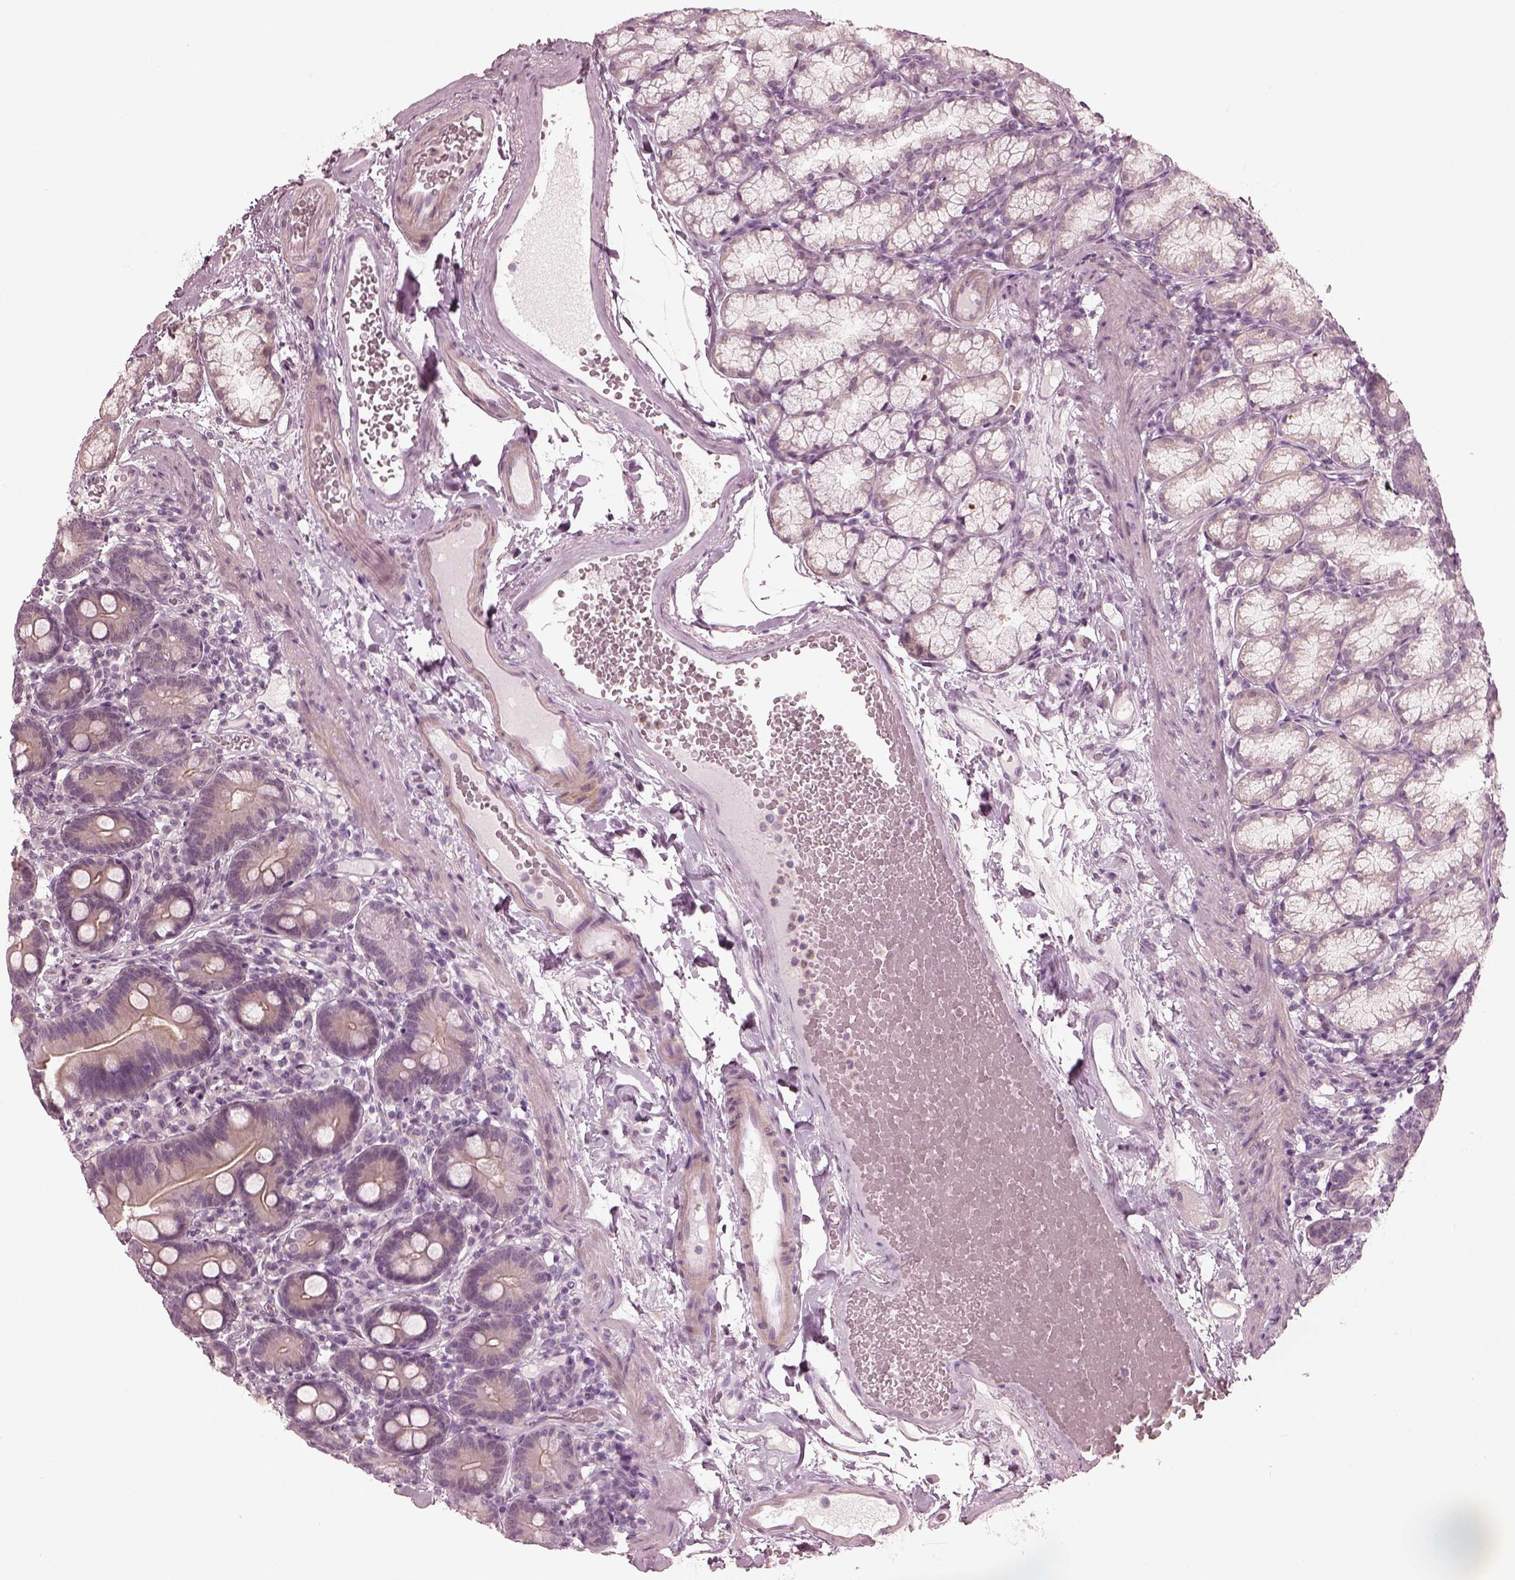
{"staining": {"intensity": "negative", "quantity": "none", "location": "none"}, "tissue": "duodenum", "cell_type": "Glandular cells", "image_type": "normal", "snomed": [{"axis": "morphology", "description": "Normal tissue, NOS"}, {"axis": "topography", "description": "Duodenum"}], "caption": "Immunohistochemistry (IHC) of benign human duodenum shows no positivity in glandular cells. The staining is performed using DAB brown chromogen with nuclei counter-stained in using hematoxylin.", "gene": "CCDC170", "patient": {"sex": "female", "age": 67}}